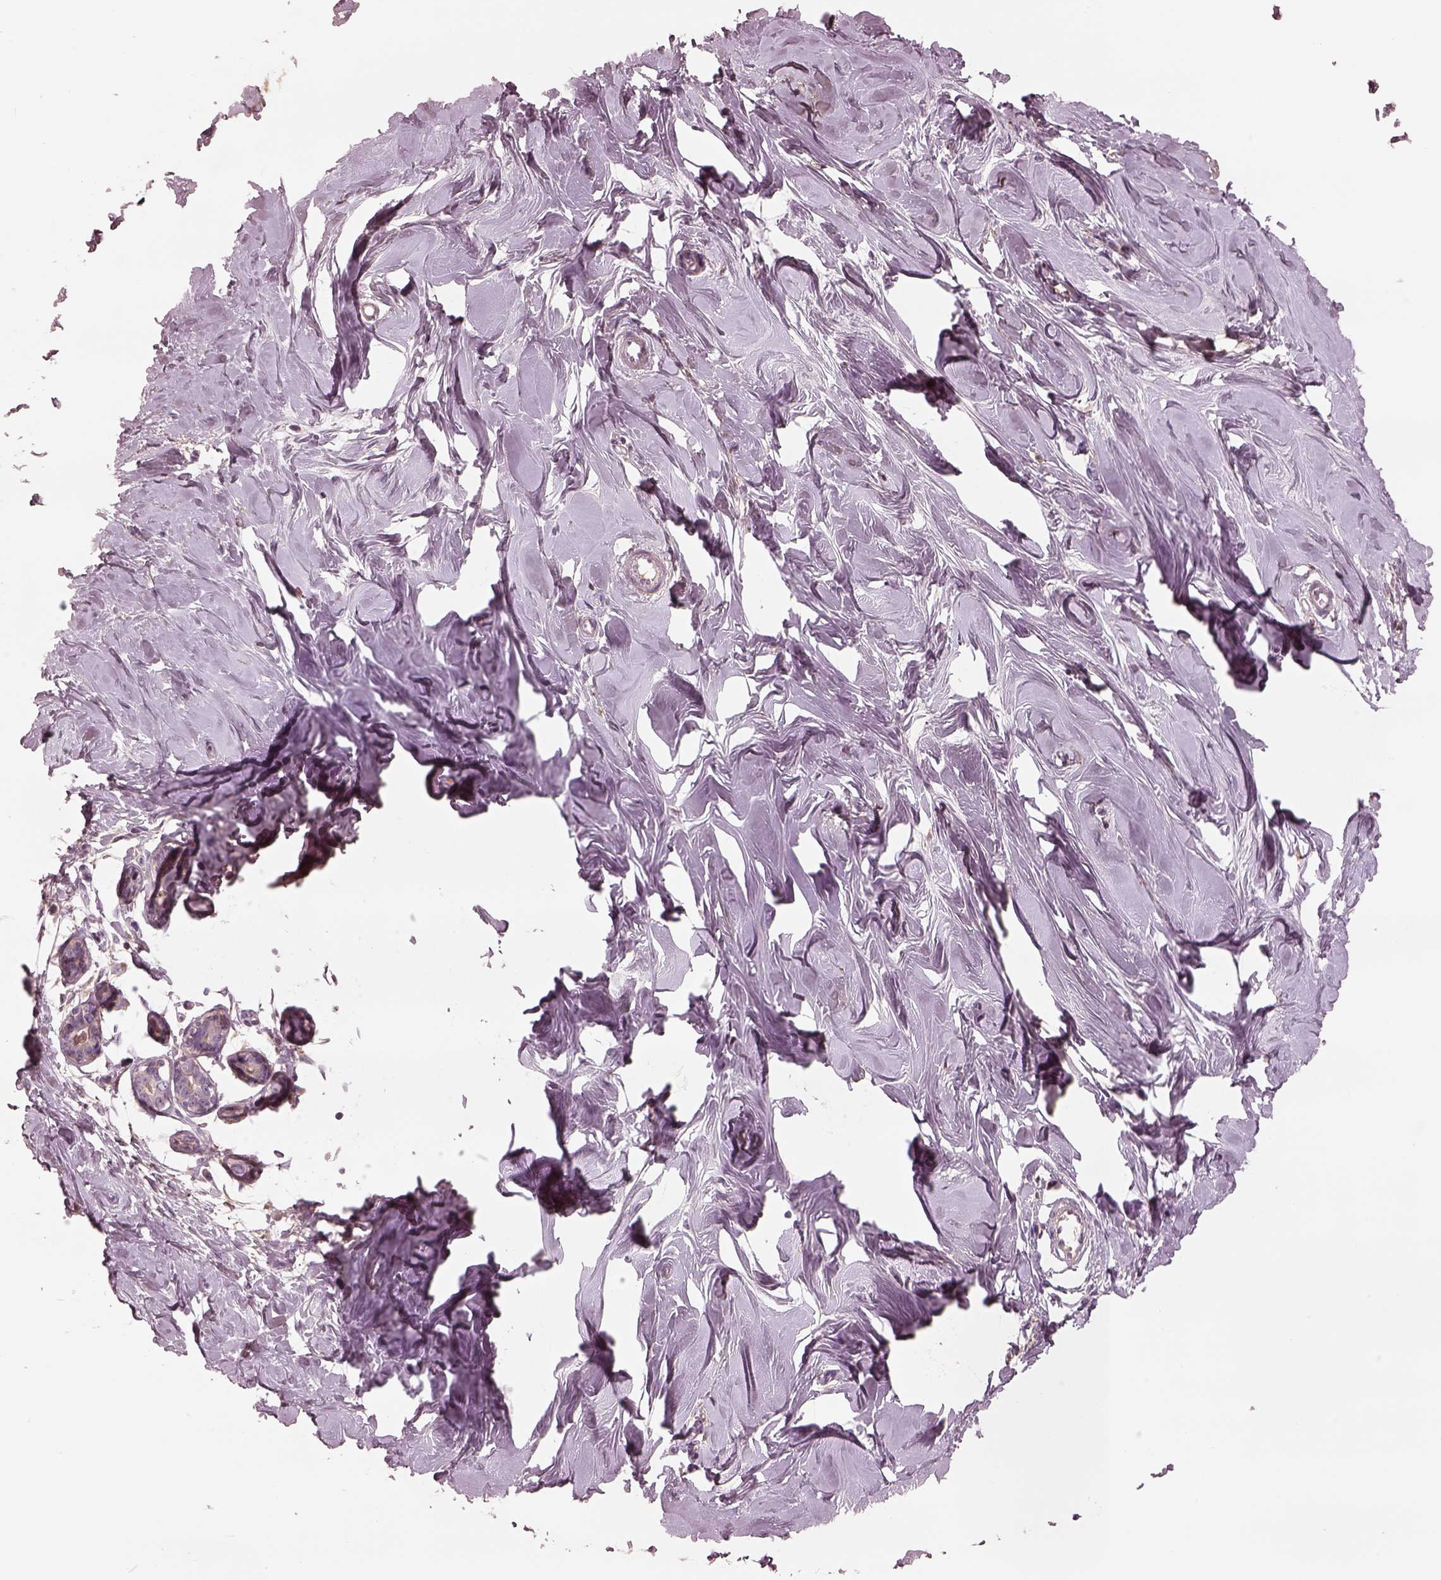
{"staining": {"intensity": "negative", "quantity": "none", "location": "none"}, "tissue": "breast", "cell_type": "Adipocytes", "image_type": "normal", "snomed": [{"axis": "morphology", "description": "Normal tissue, NOS"}, {"axis": "topography", "description": "Breast"}], "caption": "DAB immunohistochemical staining of normal human breast demonstrates no significant positivity in adipocytes.", "gene": "SDCBP2", "patient": {"sex": "female", "age": 27}}